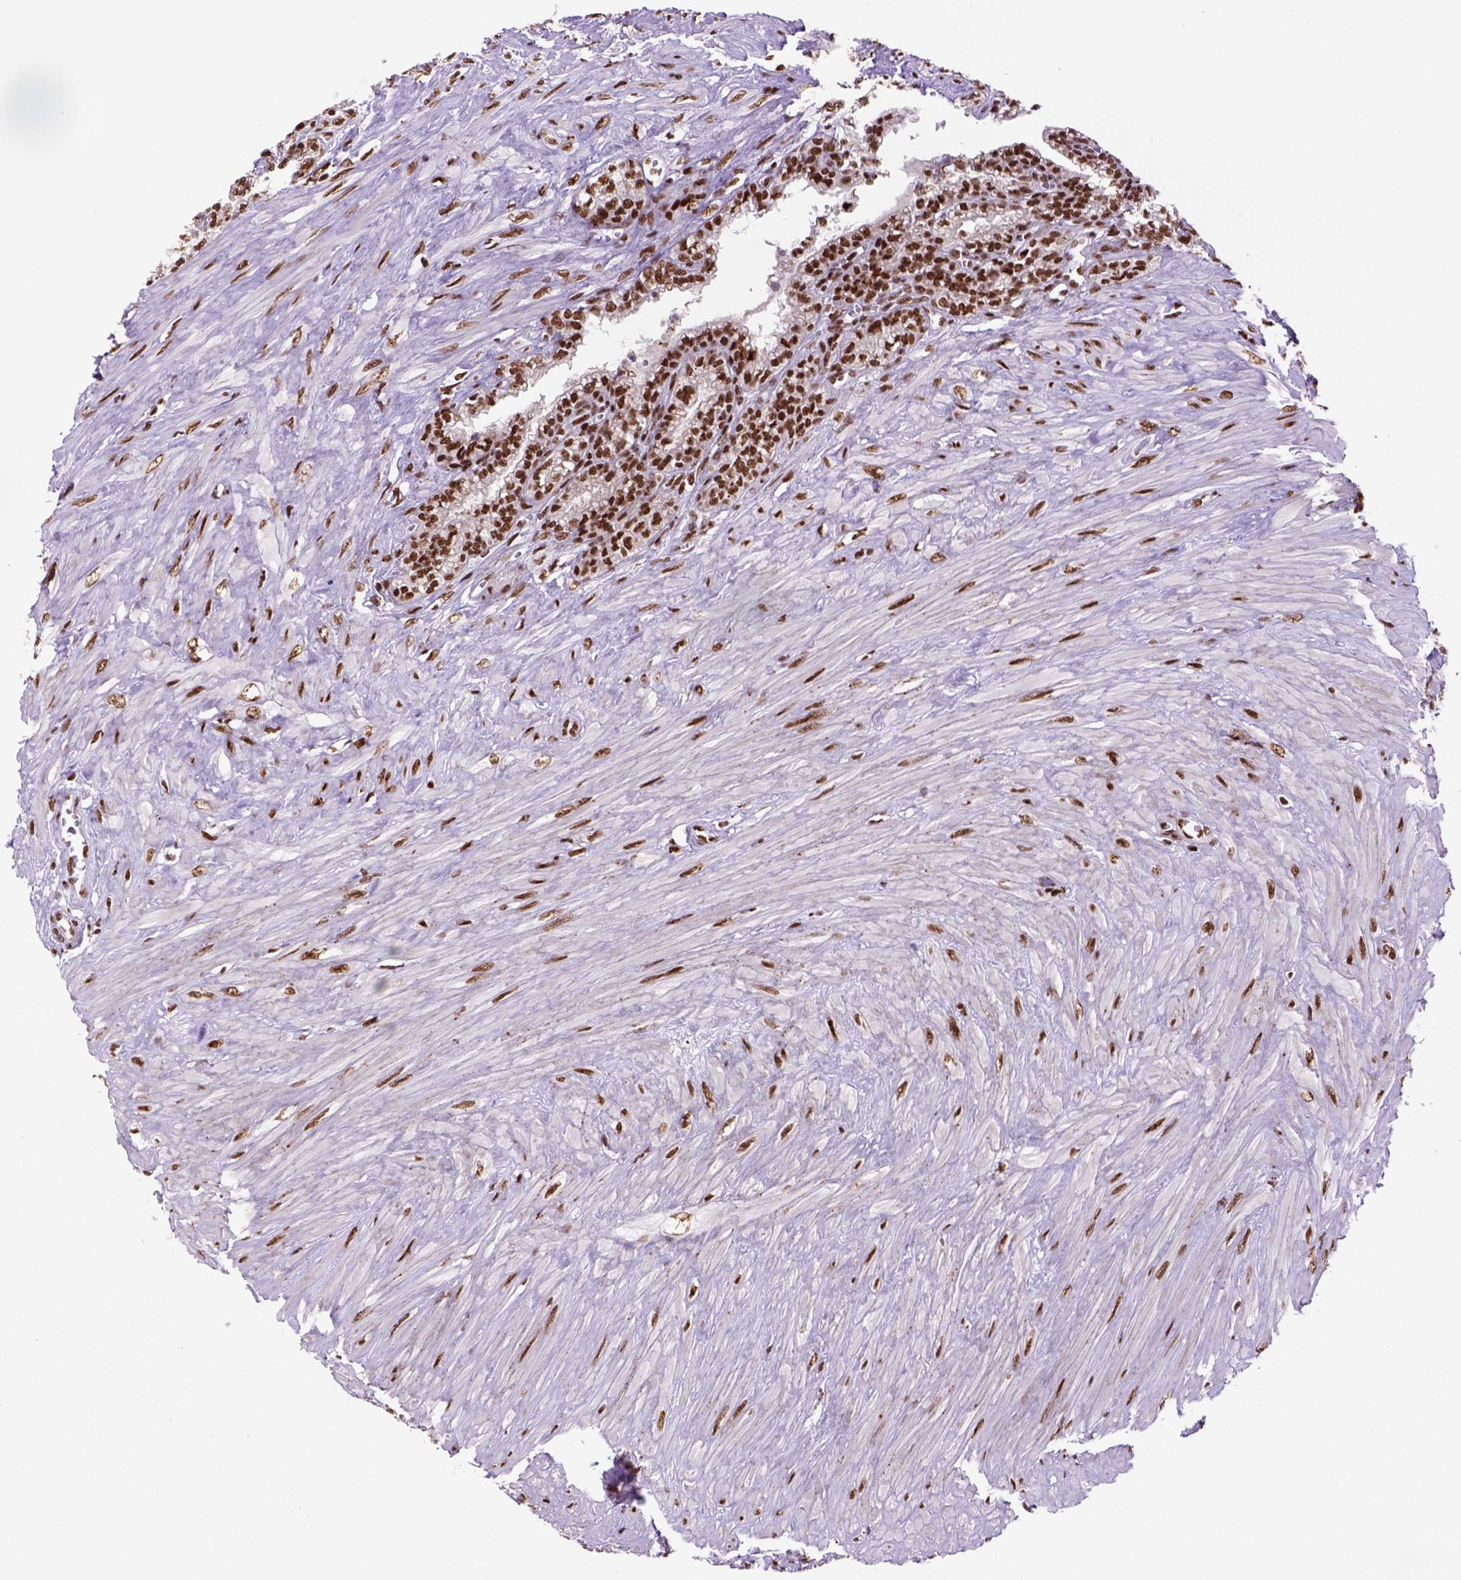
{"staining": {"intensity": "moderate", "quantity": ">75%", "location": "nuclear"}, "tissue": "seminal vesicle", "cell_type": "Glandular cells", "image_type": "normal", "snomed": [{"axis": "morphology", "description": "Normal tissue, NOS"}, {"axis": "morphology", "description": "Urothelial carcinoma, NOS"}, {"axis": "topography", "description": "Urinary bladder"}, {"axis": "topography", "description": "Seminal veicle"}], "caption": "Immunohistochemistry (IHC) (DAB (3,3'-diaminobenzidine)) staining of unremarkable seminal vesicle exhibits moderate nuclear protein positivity in approximately >75% of glandular cells. (DAB IHC, brown staining for protein, blue staining for nuclei).", "gene": "NSMCE2", "patient": {"sex": "male", "age": 76}}